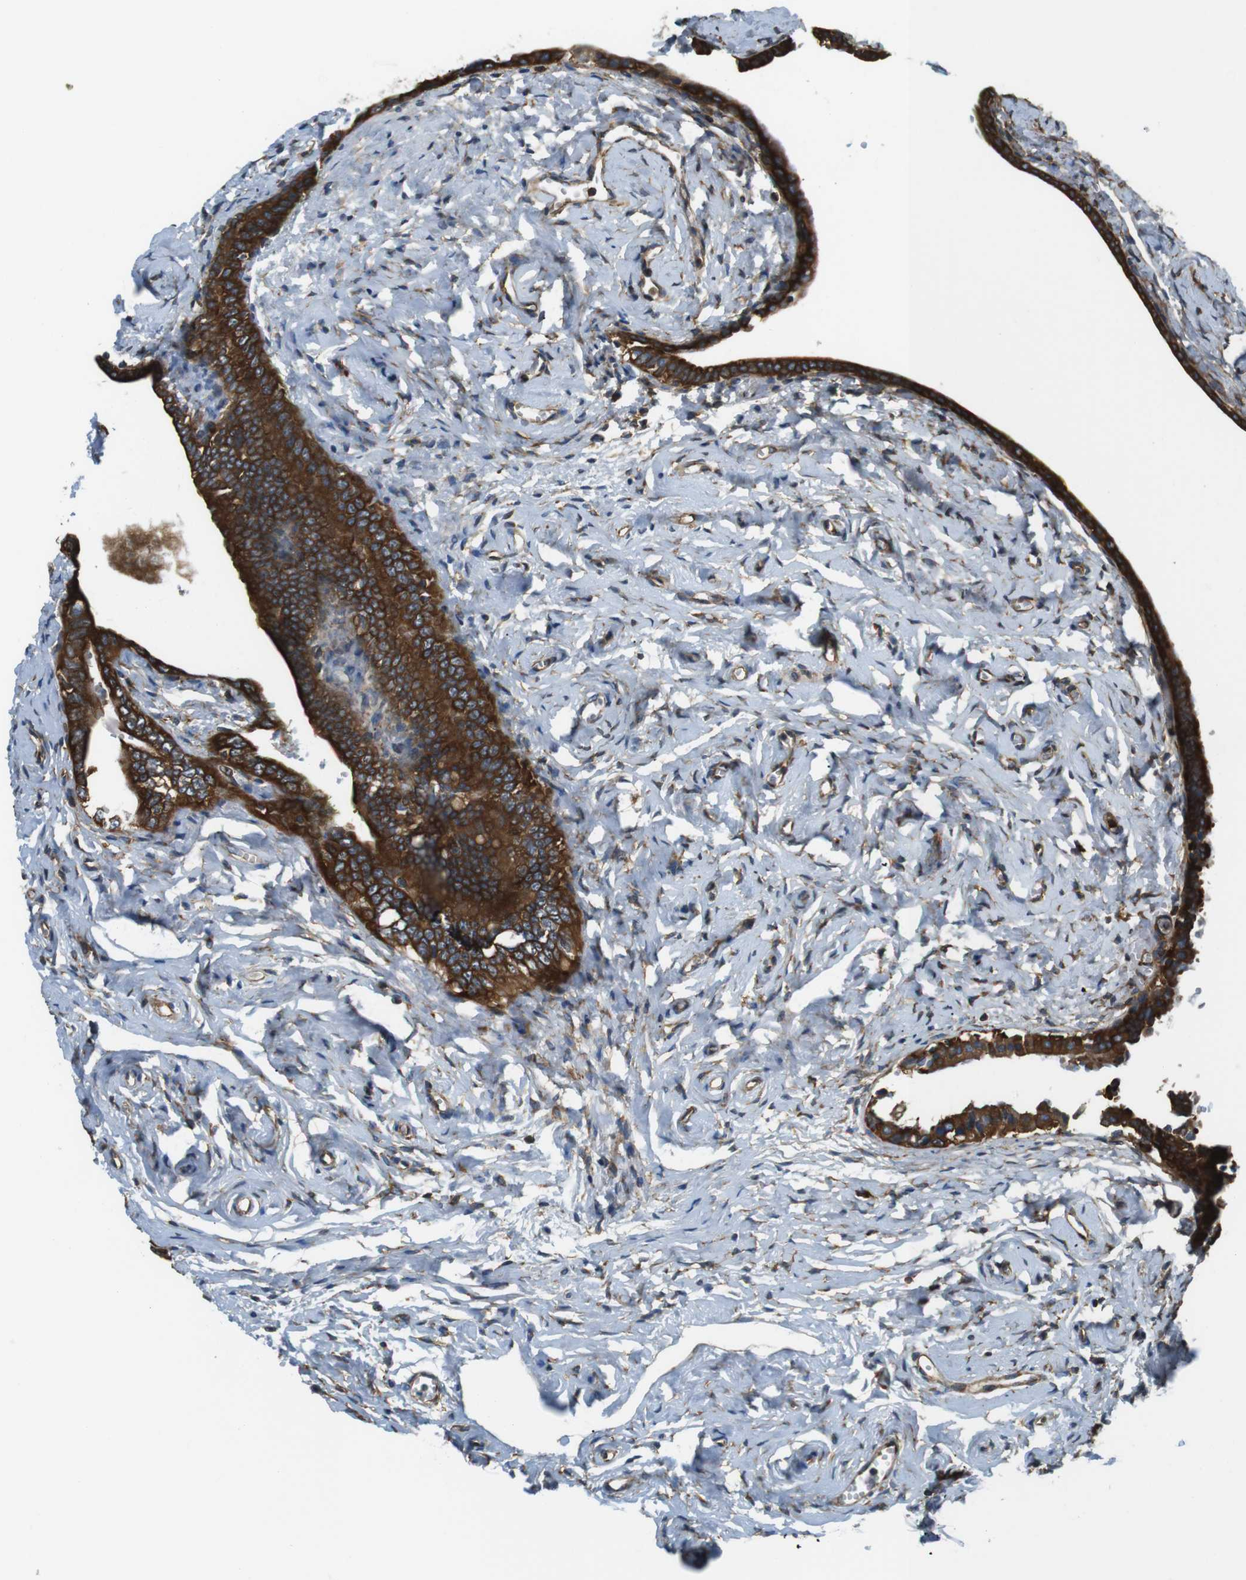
{"staining": {"intensity": "strong", "quantity": ">75%", "location": "cytoplasmic/membranous"}, "tissue": "fallopian tube", "cell_type": "Glandular cells", "image_type": "normal", "snomed": [{"axis": "morphology", "description": "Normal tissue, NOS"}, {"axis": "topography", "description": "Fallopian tube"}], "caption": "Glandular cells demonstrate high levels of strong cytoplasmic/membranous expression in approximately >75% of cells in normal fallopian tube. Immunohistochemistry stains the protein in brown and the nuclei are stained blue.", "gene": "TSC1", "patient": {"sex": "female", "age": 71}}